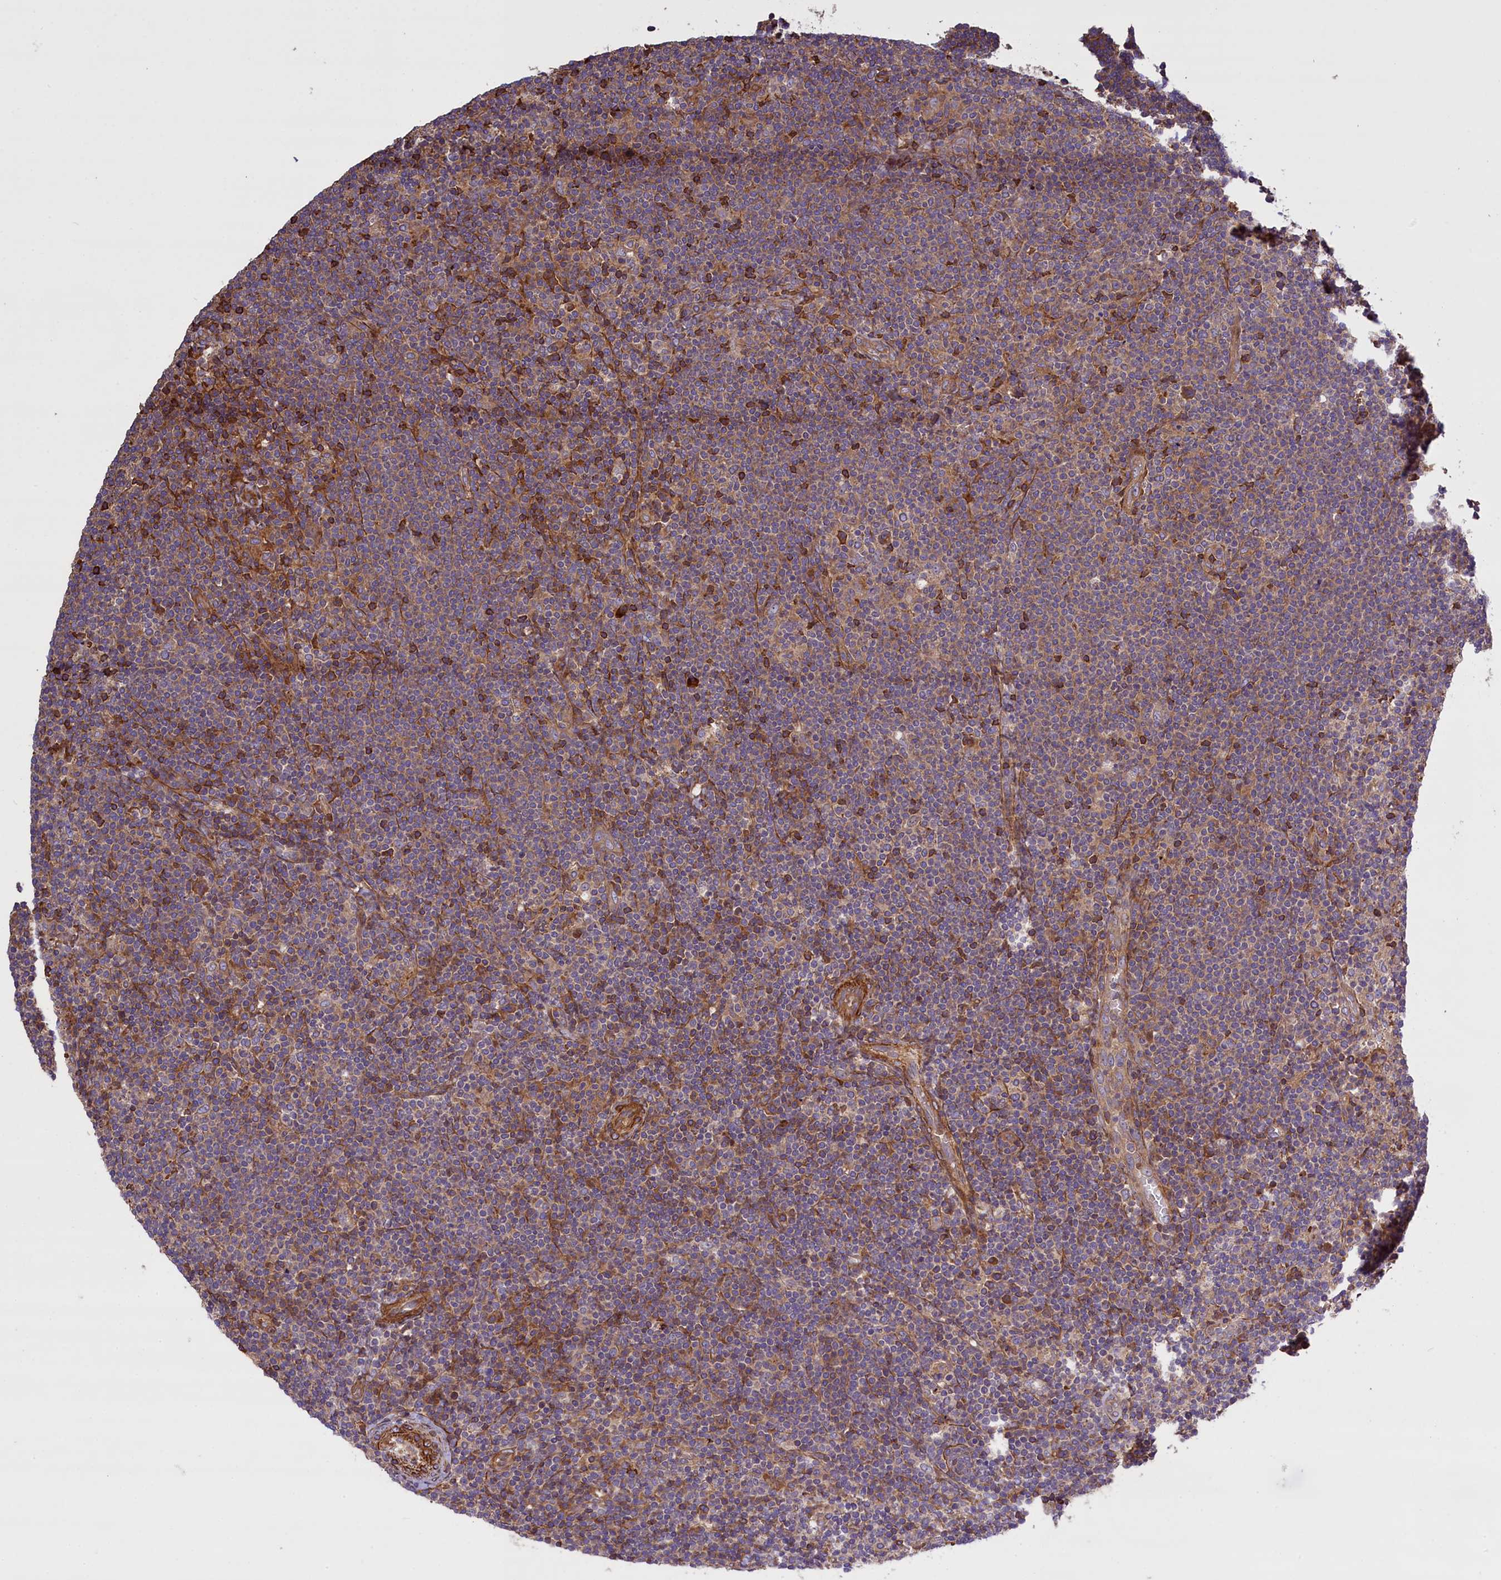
{"staining": {"intensity": "weak", "quantity": "25%-75%", "location": "cytoplasmic/membranous"}, "tissue": "lymphoma", "cell_type": "Tumor cells", "image_type": "cancer", "snomed": [{"axis": "morphology", "description": "Hodgkin's disease, NOS"}, {"axis": "topography", "description": "Lymph node"}], "caption": "A brown stain highlights weak cytoplasmic/membranous expression of a protein in Hodgkin's disease tumor cells.", "gene": "FUZ", "patient": {"sex": "female", "age": 57}}